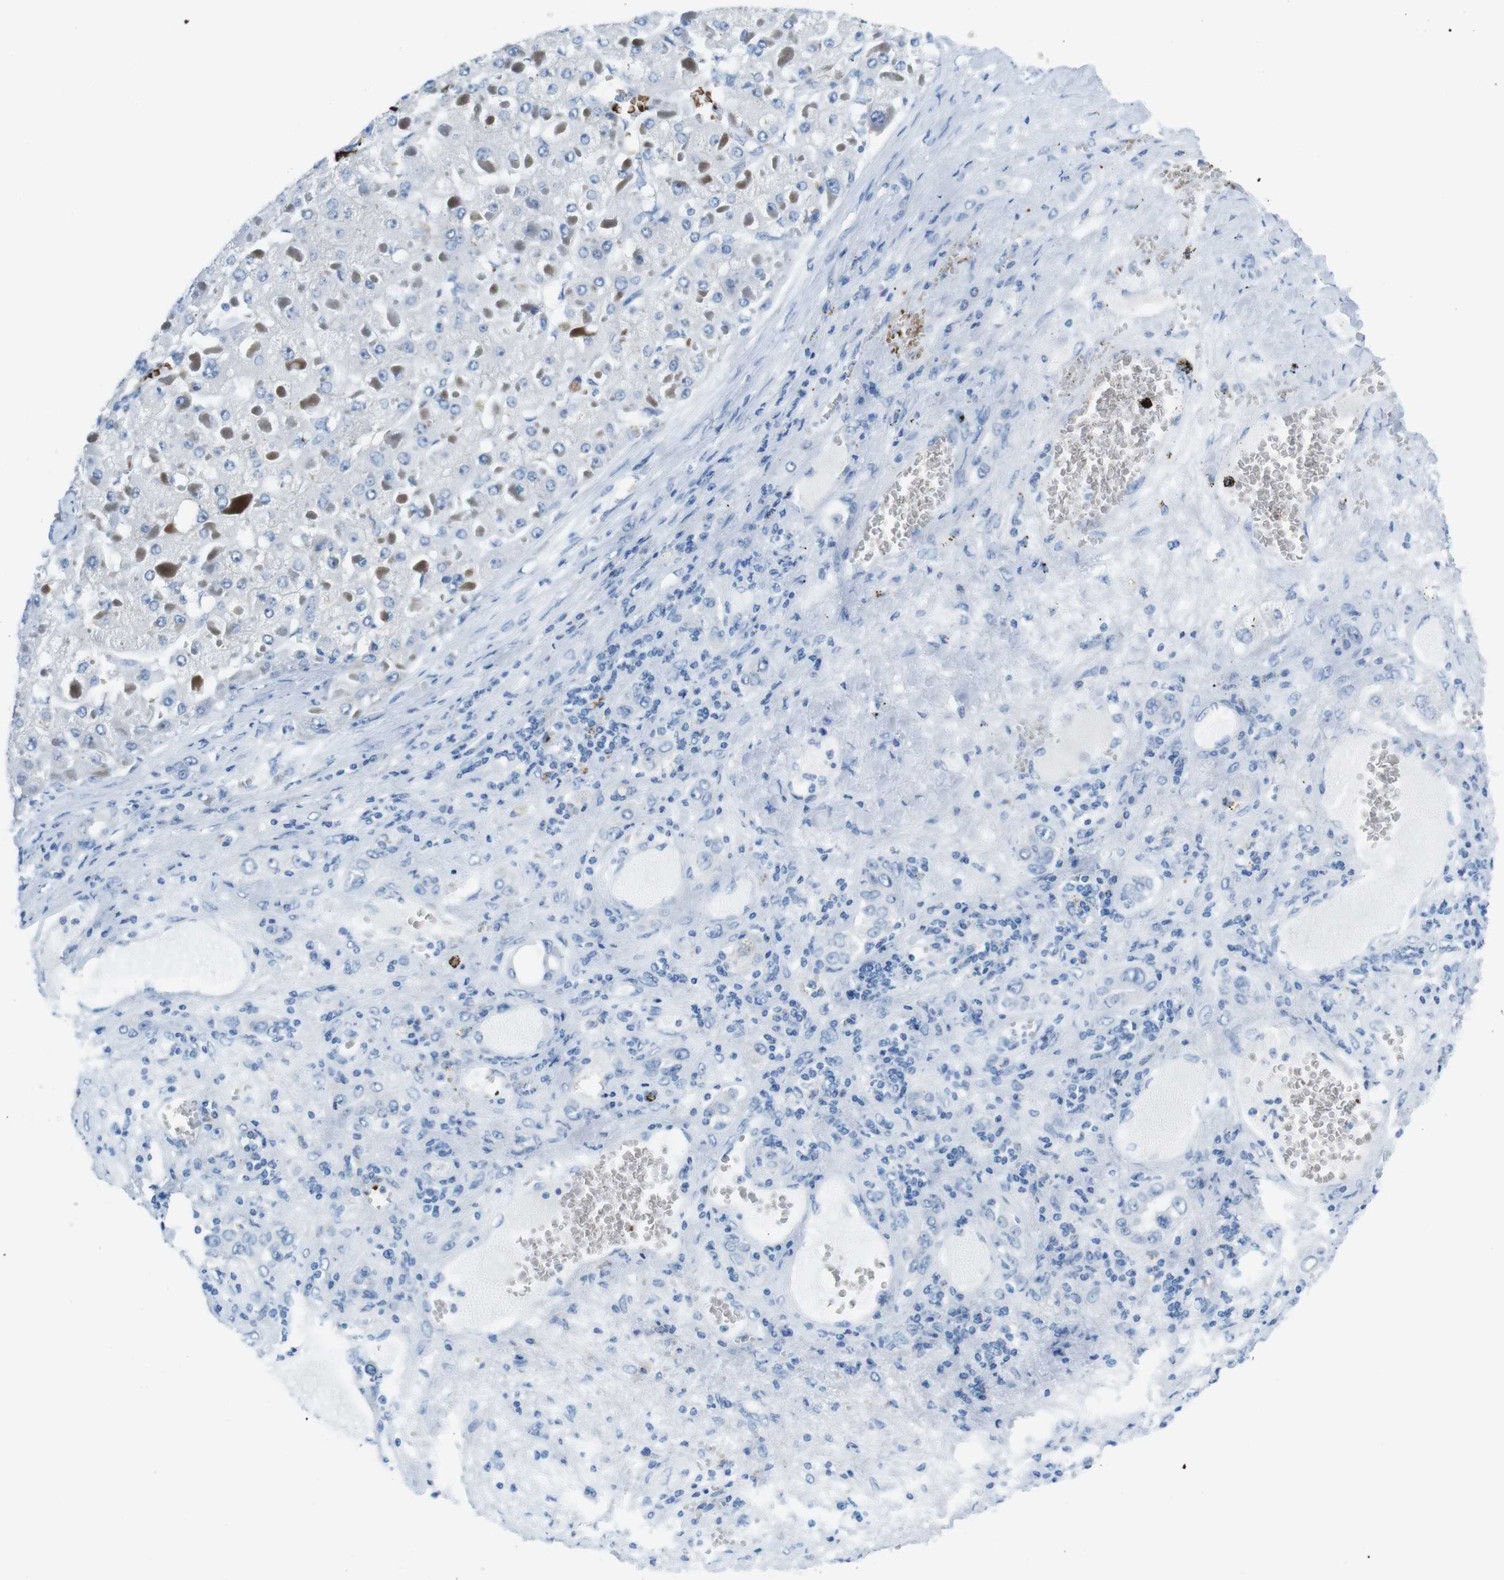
{"staining": {"intensity": "negative", "quantity": "none", "location": "none"}, "tissue": "liver cancer", "cell_type": "Tumor cells", "image_type": "cancer", "snomed": [{"axis": "morphology", "description": "Carcinoma, Hepatocellular, NOS"}, {"axis": "topography", "description": "Liver"}], "caption": "This is an immunohistochemistry photomicrograph of liver cancer. There is no positivity in tumor cells.", "gene": "TFAP2C", "patient": {"sex": "female", "age": 73}}